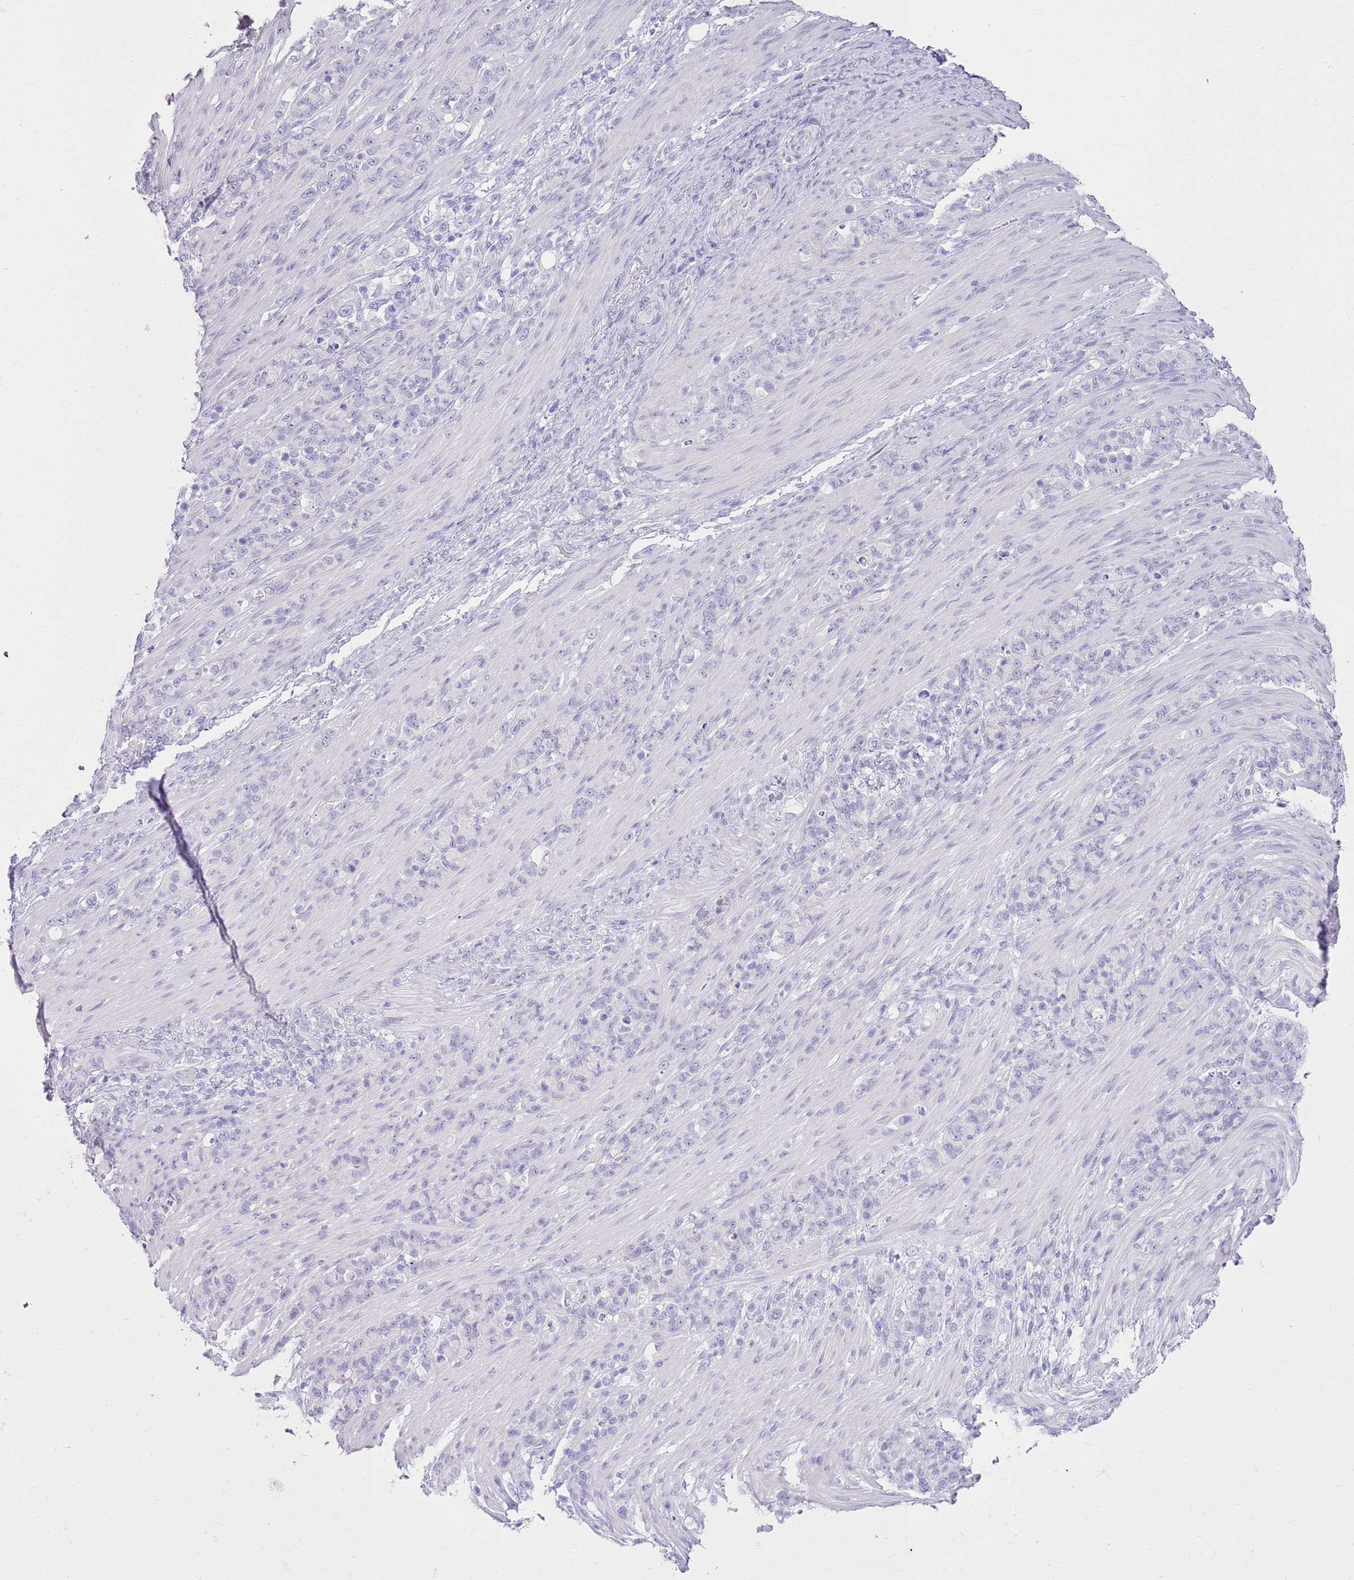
{"staining": {"intensity": "negative", "quantity": "none", "location": "none"}, "tissue": "stomach cancer", "cell_type": "Tumor cells", "image_type": "cancer", "snomed": [{"axis": "morphology", "description": "Adenocarcinoma, NOS"}, {"axis": "topography", "description": "Stomach"}], "caption": "IHC image of neoplastic tissue: human stomach cancer (adenocarcinoma) stained with DAB demonstrates no significant protein positivity in tumor cells.", "gene": "CA8", "patient": {"sex": "female", "age": 79}}